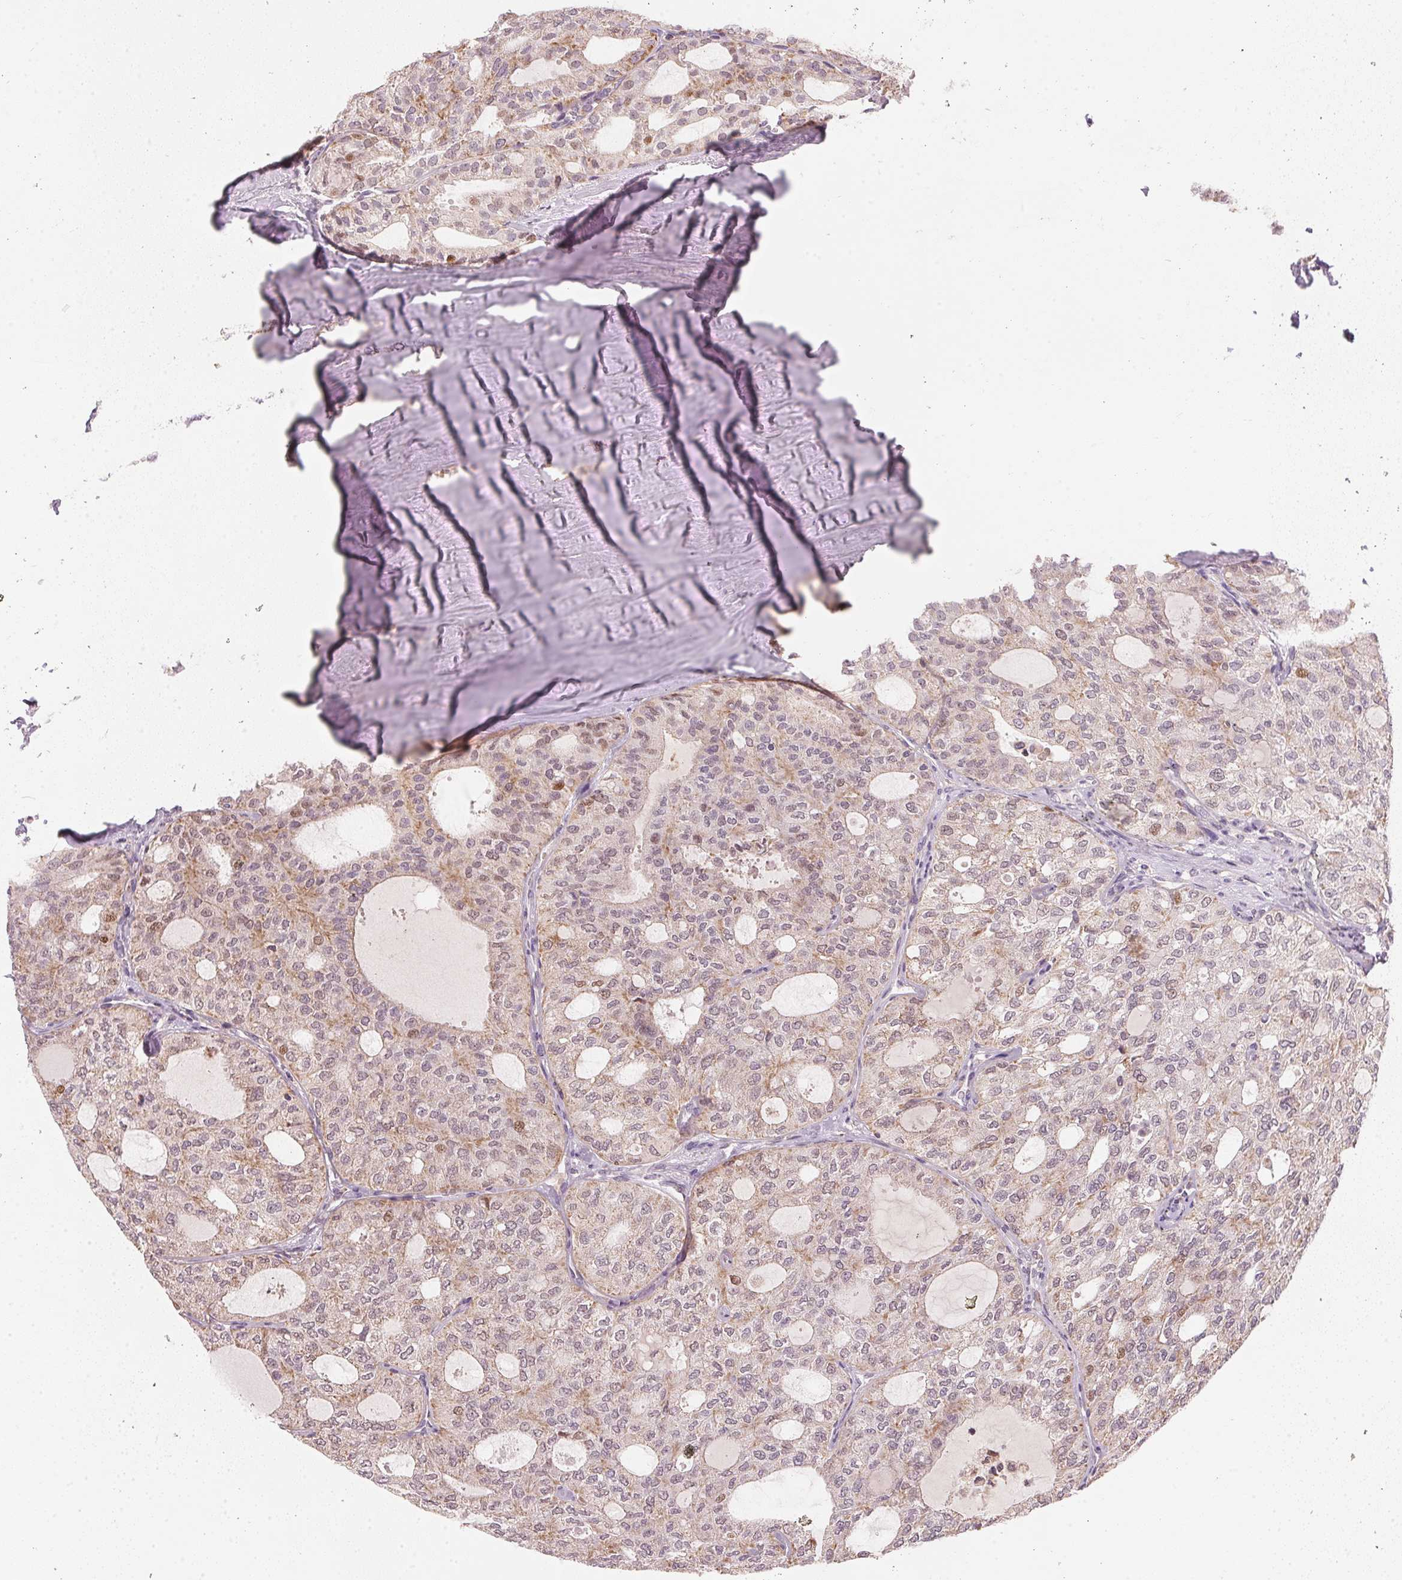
{"staining": {"intensity": "weak", "quantity": ">75%", "location": "cytoplasmic/membranous"}, "tissue": "thyroid cancer", "cell_type": "Tumor cells", "image_type": "cancer", "snomed": [{"axis": "morphology", "description": "Follicular adenoma carcinoma, NOS"}, {"axis": "topography", "description": "Thyroid gland"}], "caption": "A brown stain labels weak cytoplasmic/membranous expression of a protein in human thyroid cancer tumor cells.", "gene": "COQ7", "patient": {"sex": "male", "age": 75}}